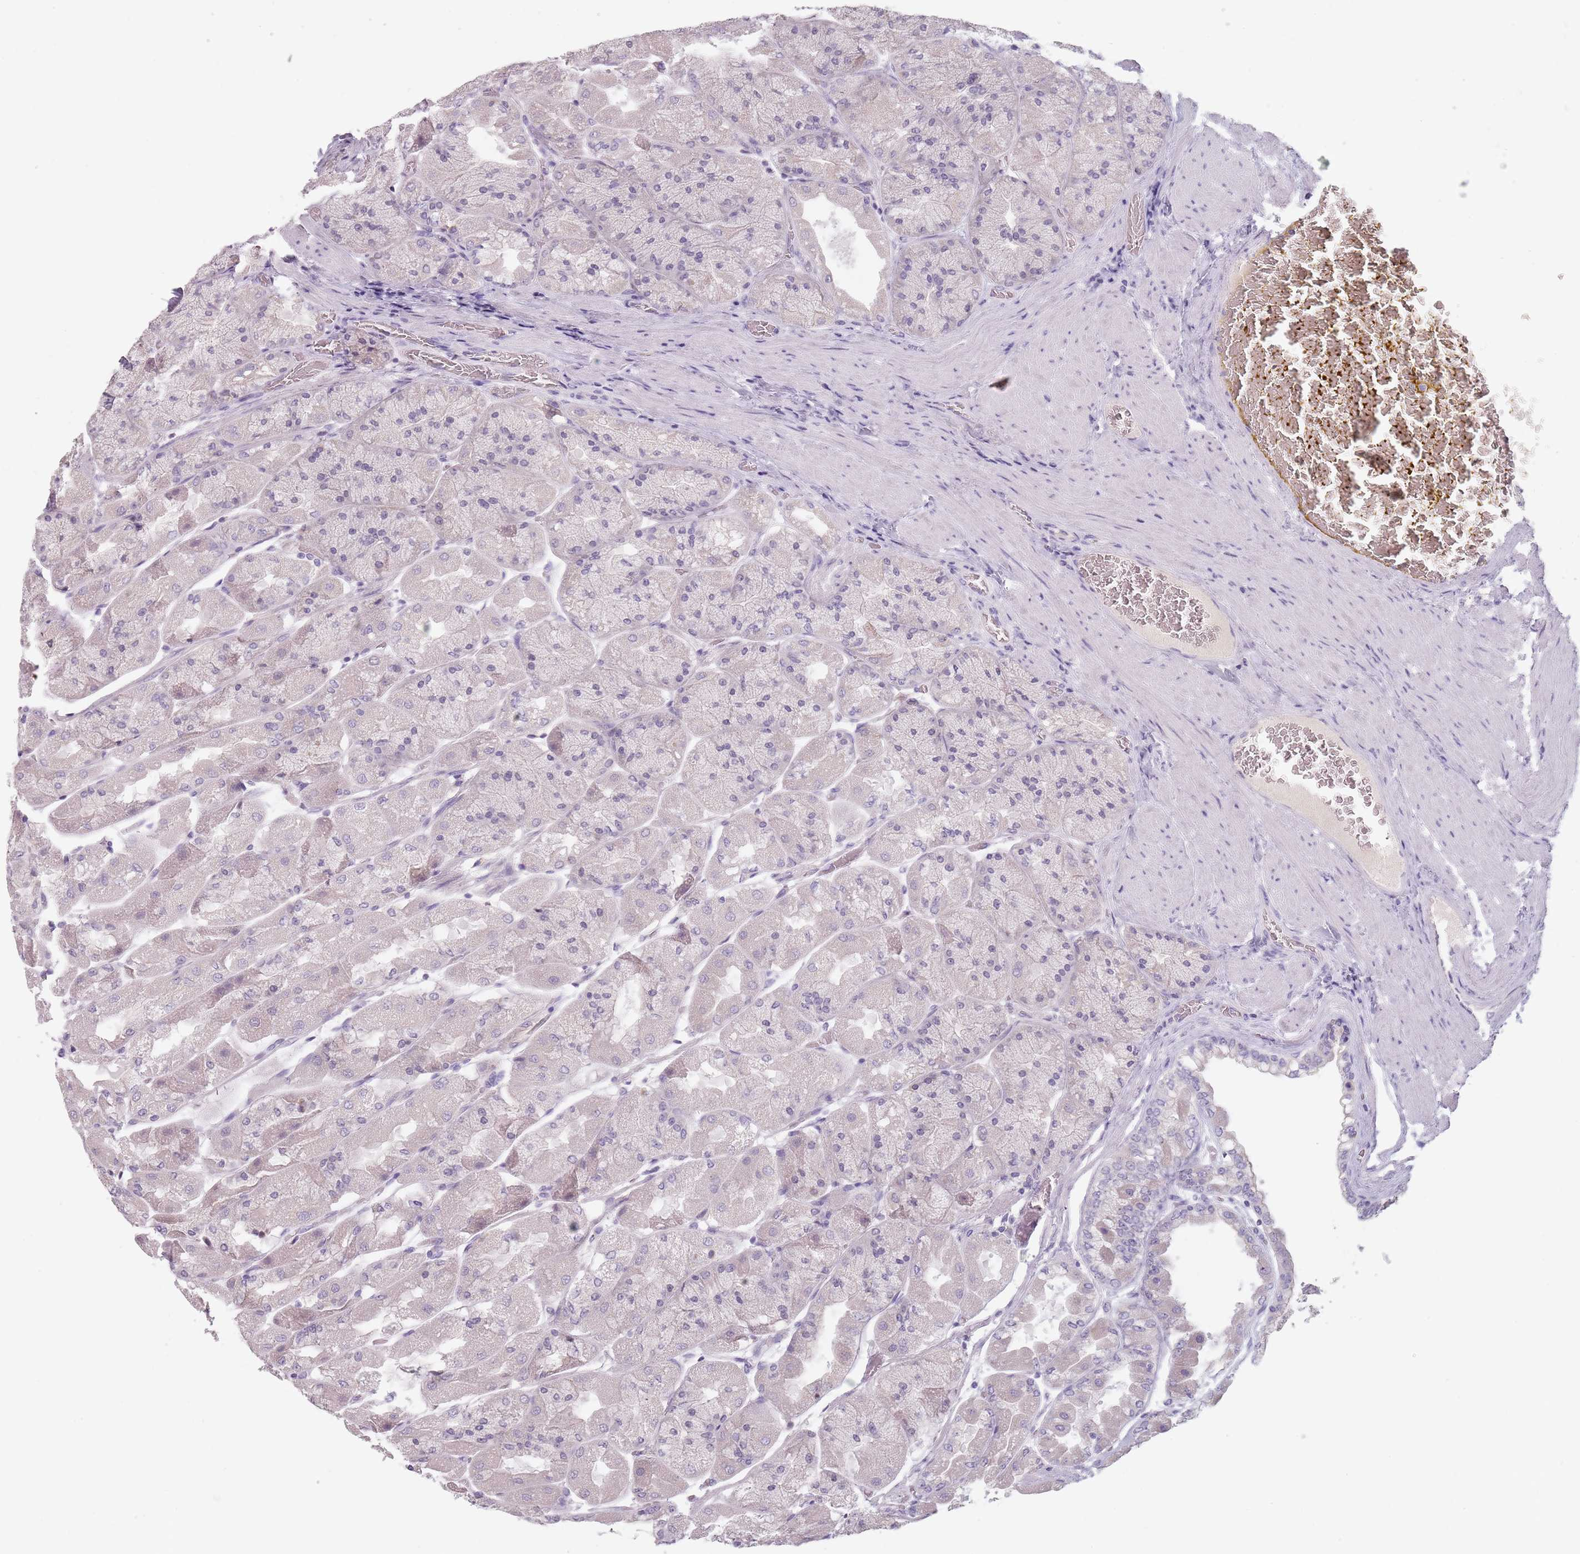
{"staining": {"intensity": "weak", "quantity": "<25%", "location": "nuclear"}, "tissue": "stomach", "cell_type": "Glandular cells", "image_type": "normal", "snomed": [{"axis": "morphology", "description": "Normal tissue, NOS"}, {"axis": "topography", "description": "Stomach"}], "caption": "This is an immunohistochemistry histopathology image of benign stomach. There is no staining in glandular cells.", "gene": "CEP19", "patient": {"sex": "female", "age": 61}}